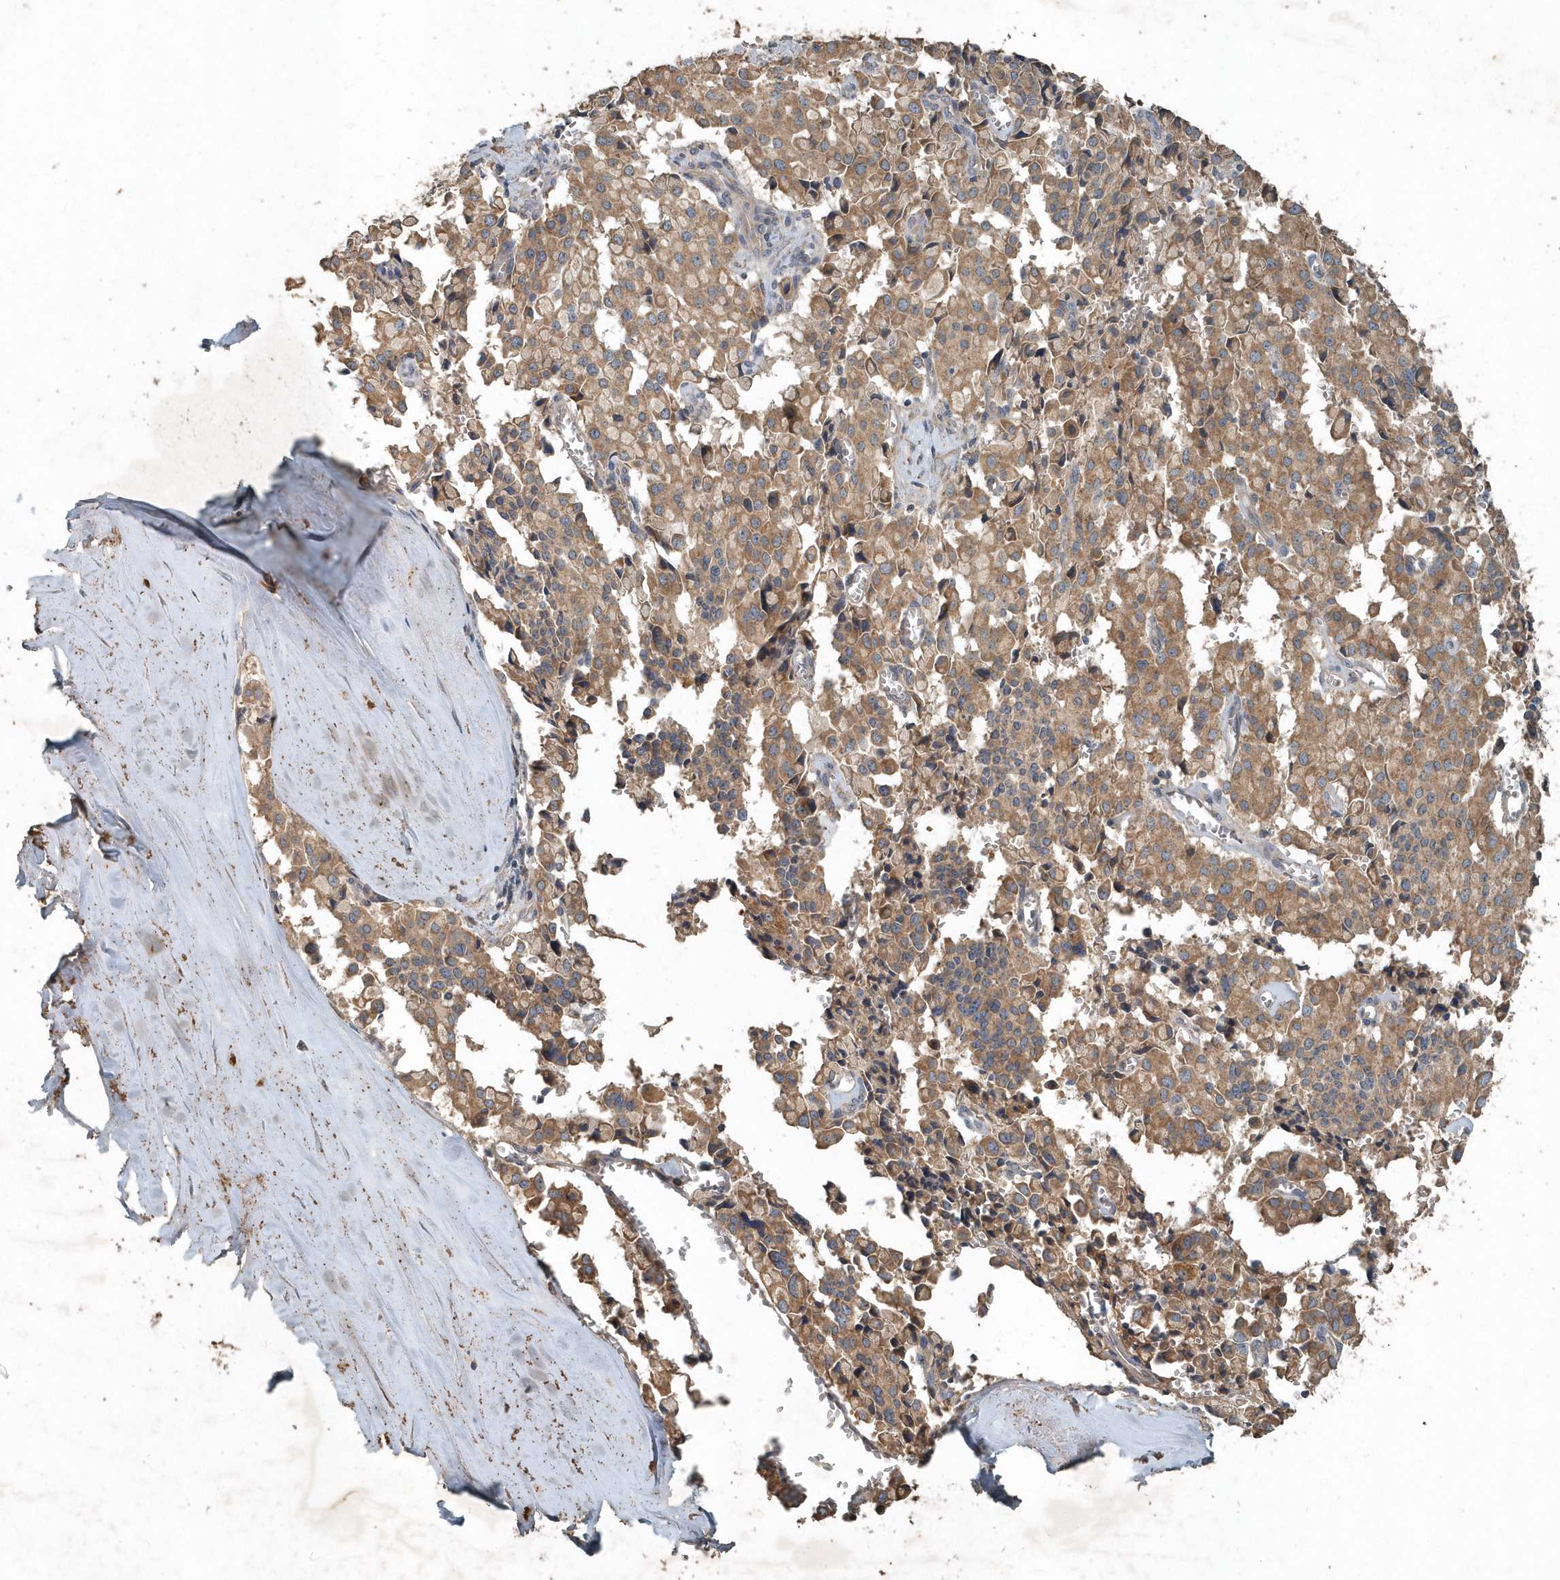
{"staining": {"intensity": "moderate", "quantity": ">75%", "location": "cytoplasmic/membranous"}, "tissue": "pancreatic cancer", "cell_type": "Tumor cells", "image_type": "cancer", "snomed": [{"axis": "morphology", "description": "Adenocarcinoma, NOS"}, {"axis": "topography", "description": "Pancreas"}], "caption": "A histopathology image of human pancreatic cancer (adenocarcinoma) stained for a protein shows moderate cytoplasmic/membranous brown staining in tumor cells. Nuclei are stained in blue.", "gene": "SCFD2", "patient": {"sex": "male", "age": 65}}